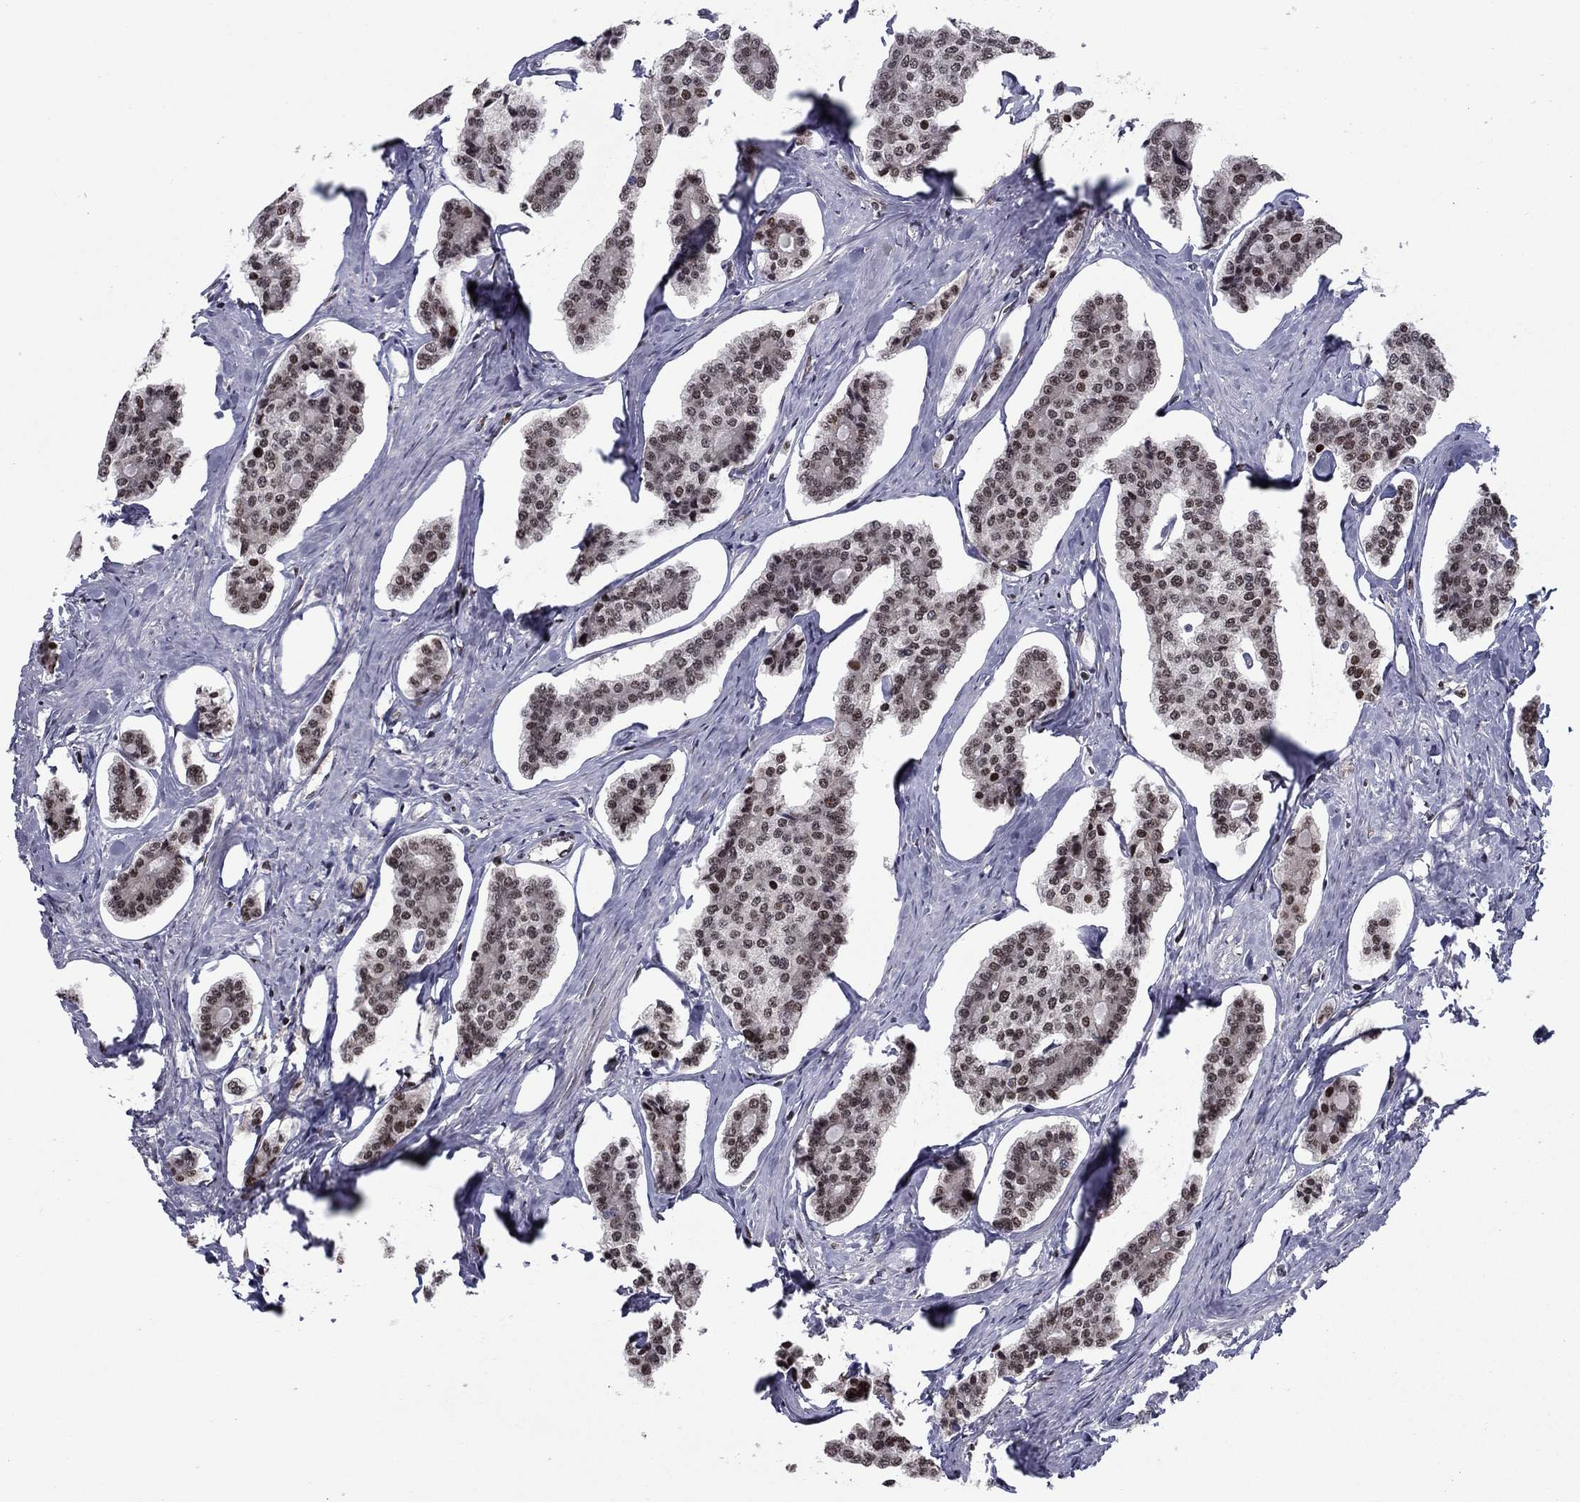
{"staining": {"intensity": "strong", "quantity": "<25%", "location": "nuclear"}, "tissue": "carcinoid", "cell_type": "Tumor cells", "image_type": "cancer", "snomed": [{"axis": "morphology", "description": "Carcinoid, malignant, NOS"}, {"axis": "topography", "description": "Small intestine"}], "caption": "Carcinoid stained with immunohistochemistry (IHC) reveals strong nuclear staining in about <25% of tumor cells.", "gene": "USP54", "patient": {"sex": "female", "age": 65}}